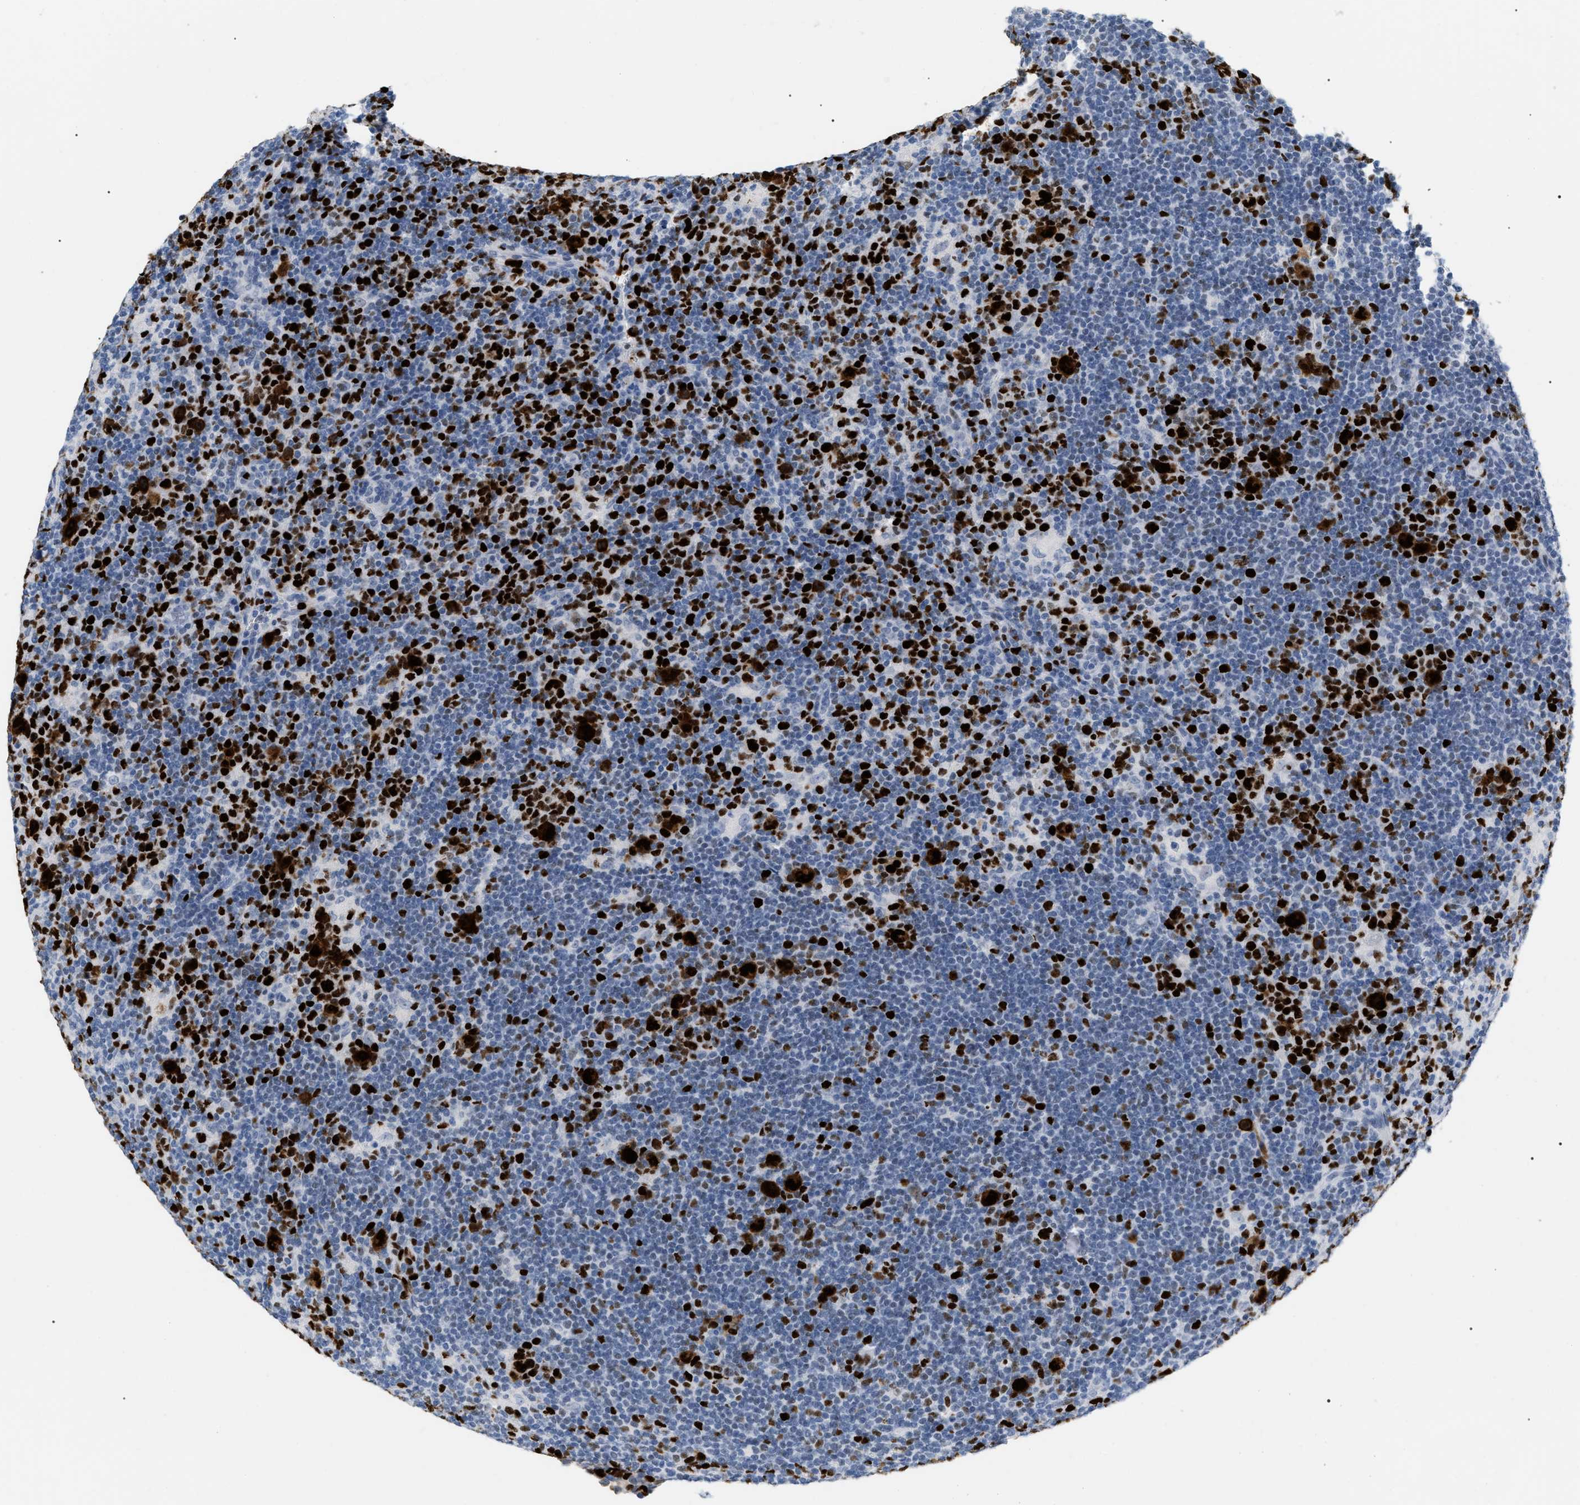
{"staining": {"intensity": "strong", "quantity": "25%-75%", "location": "cytoplasmic/membranous,nuclear"}, "tissue": "lymphoma", "cell_type": "Tumor cells", "image_type": "cancer", "snomed": [{"axis": "morphology", "description": "Hodgkin's disease, NOS"}, {"axis": "topography", "description": "Lymph node"}], "caption": "A micrograph of human Hodgkin's disease stained for a protein shows strong cytoplasmic/membranous and nuclear brown staining in tumor cells. (DAB = brown stain, brightfield microscopy at high magnification).", "gene": "MCM7", "patient": {"sex": "female", "age": 57}}